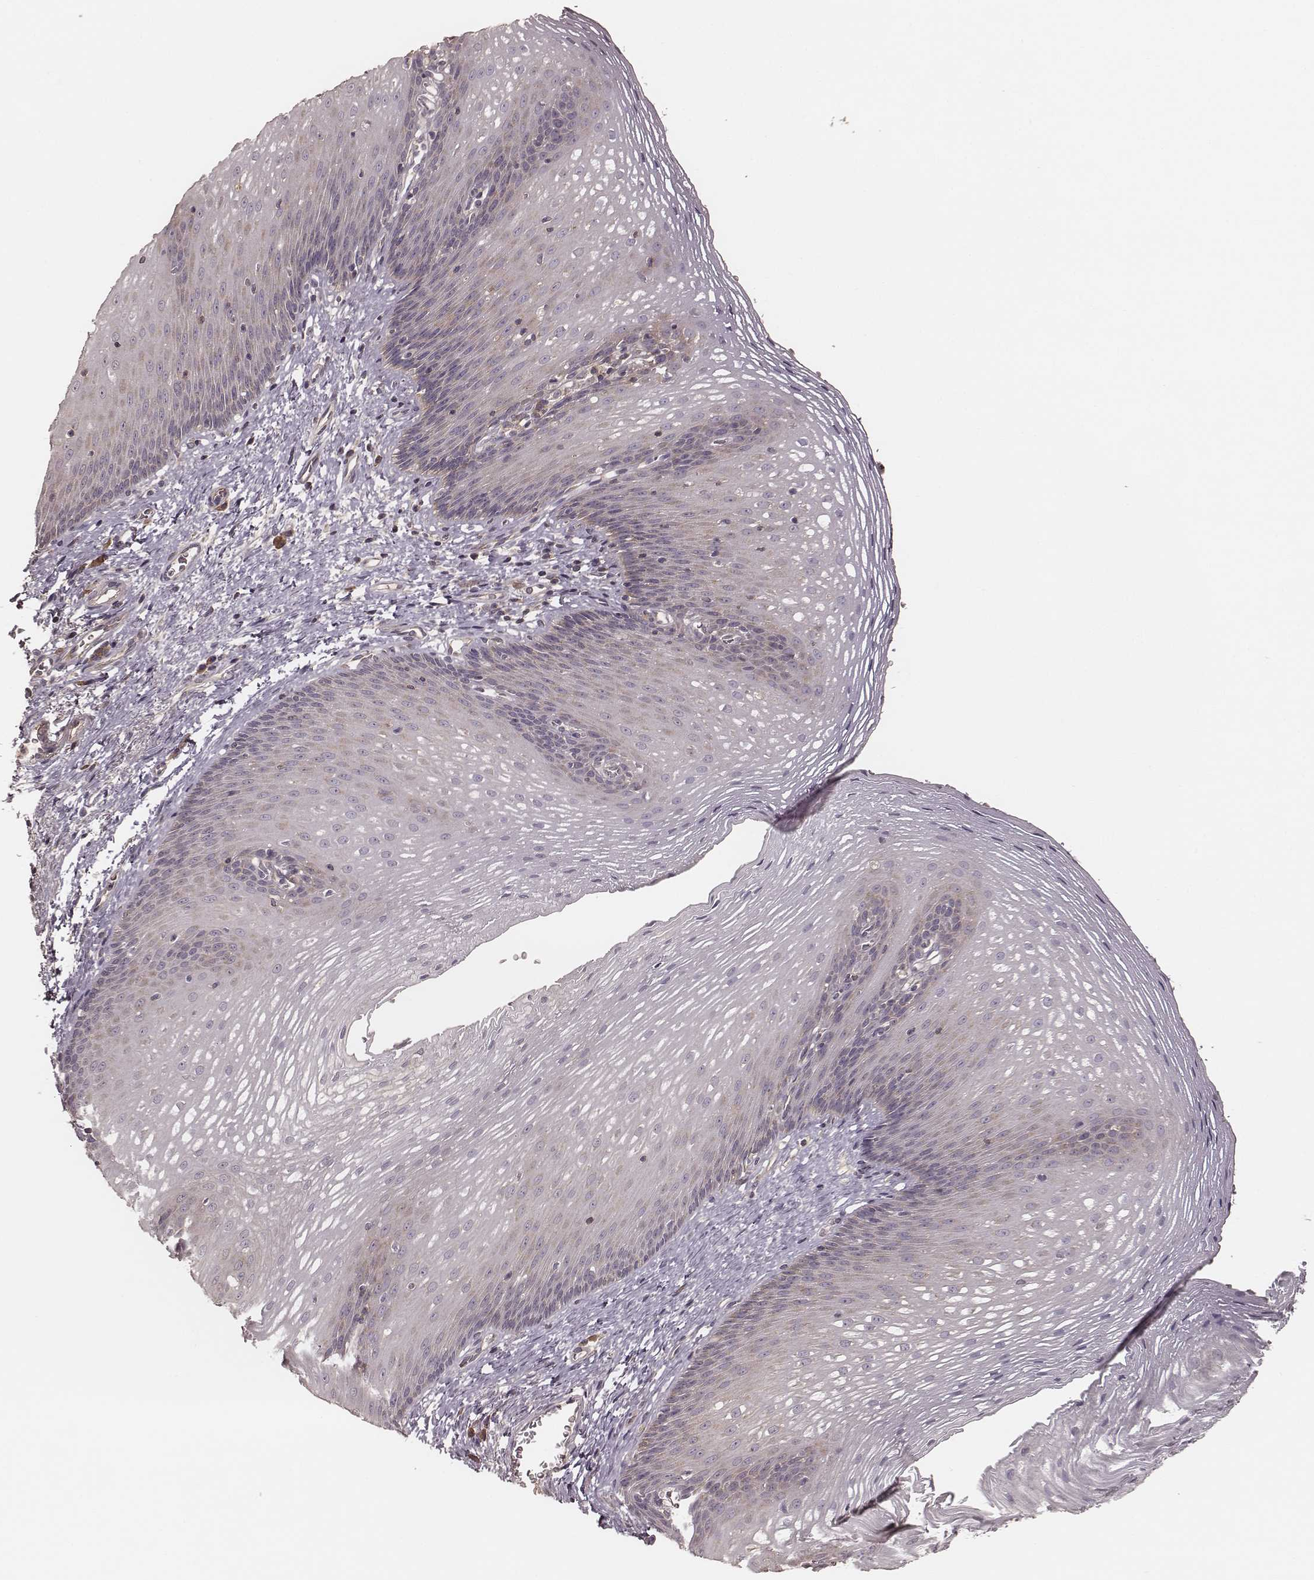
{"staining": {"intensity": "weak", "quantity": "<25%", "location": "cytoplasmic/membranous"}, "tissue": "esophagus", "cell_type": "Squamous epithelial cells", "image_type": "normal", "snomed": [{"axis": "morphology", "description": "Normal tissue, NOS"}, {"axis": "topography", "description": "Esophagus"}], "caption": "Benign esophagus was stained to show a protein in brown. There is no significant expression in squamous epithelial cells.", "gene": "CARS1", "patient": {"sex": "male", "age": 76}}